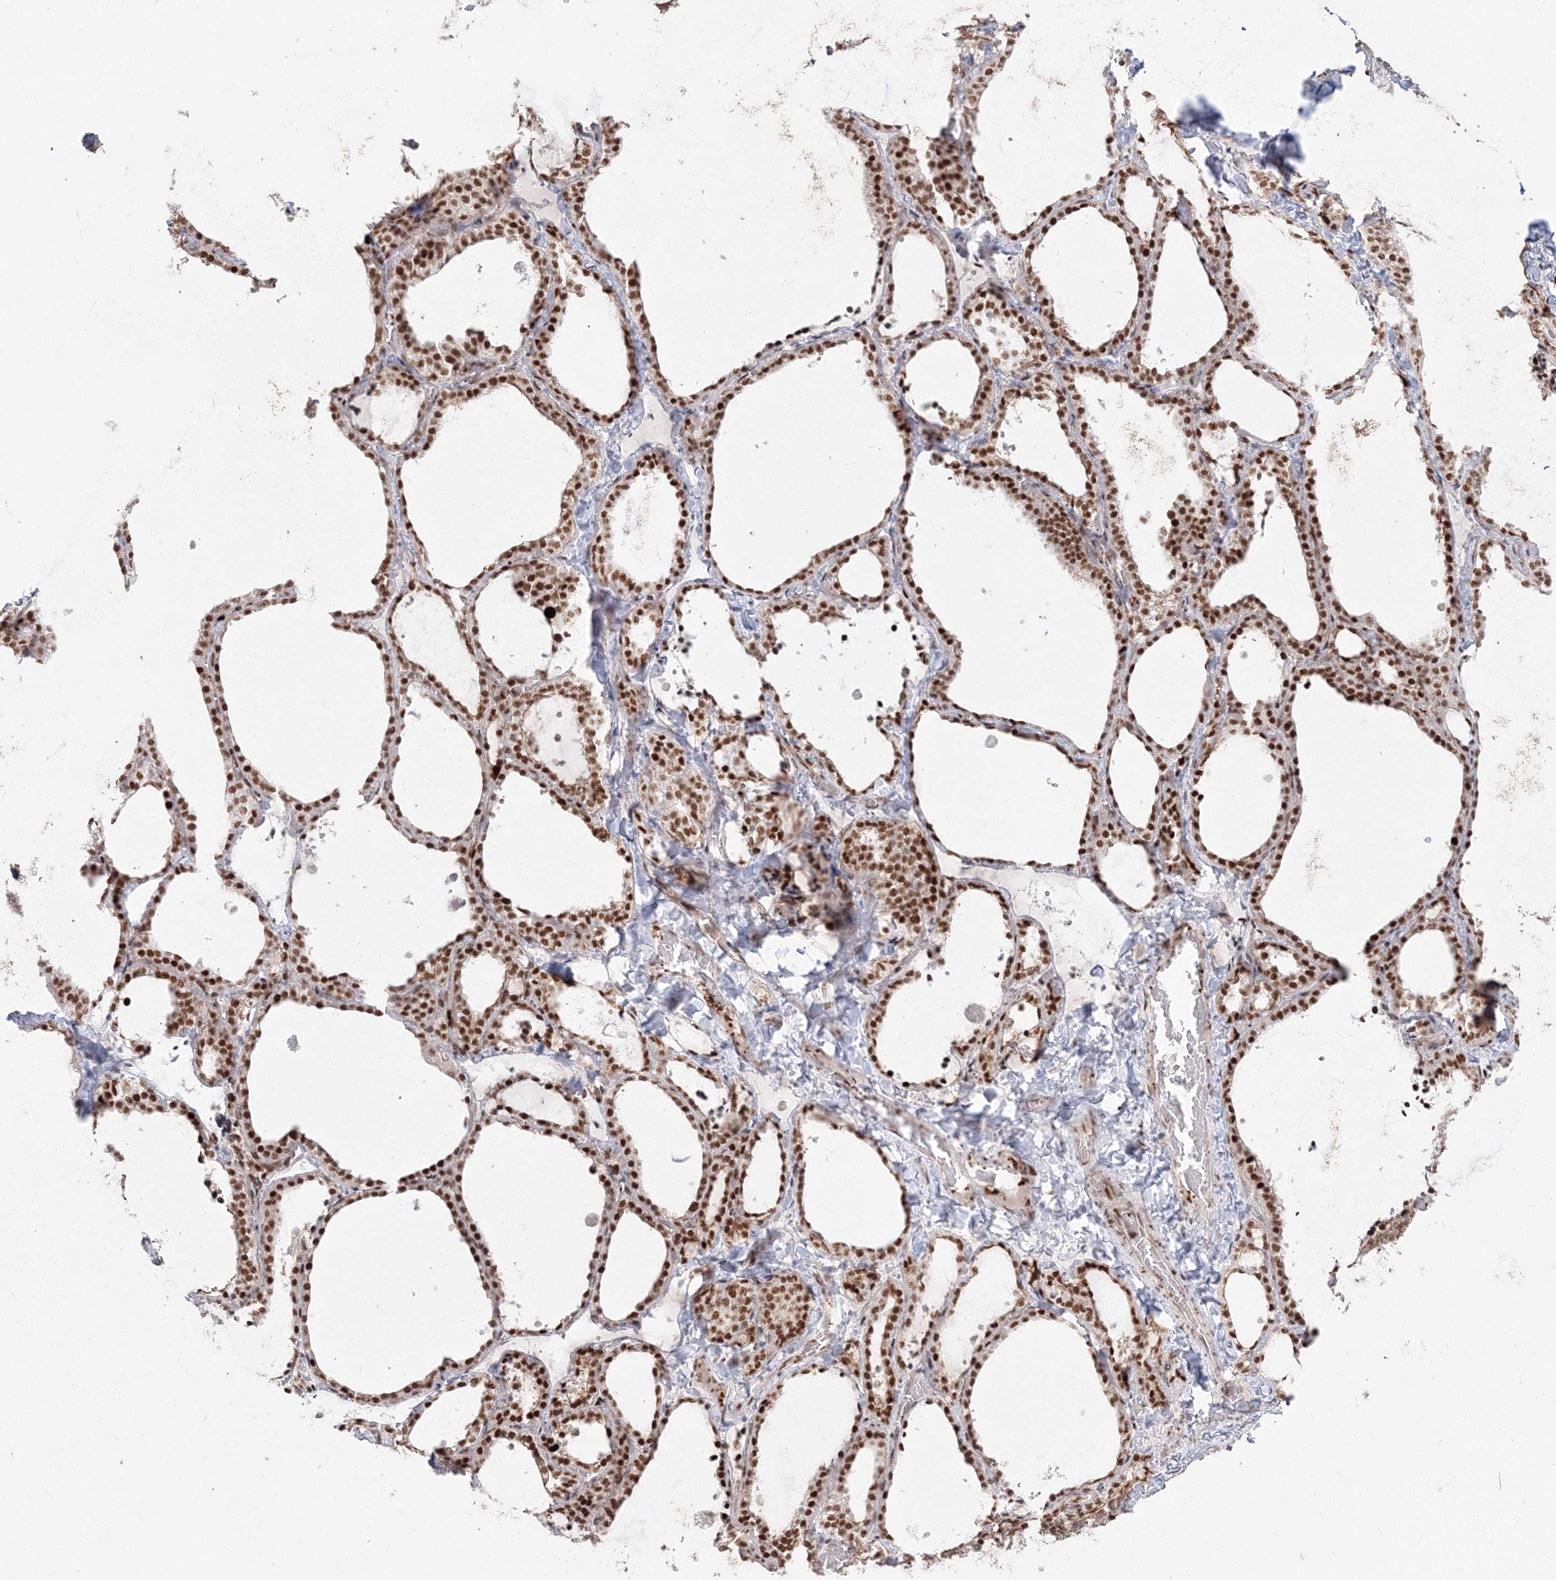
{"staining": {"intensity": "strong", "quantity": ">75%", "location": "nuclear"}, "tissue": "thyroid gland", "cell_type": "Glandular cells", "image_type": "normal", "snomed": [{"axis": "morphology", "description": "Normal tissue, NOS"}, {"axis": "topography", "description": "Thyroid gland"}], "caption": "Protein positivity by immunohistochemistry demonstrates strong nuclear staining in about >75% of glandular cells in benign thyroid gland.", "gene": "LIG1", "patient": {"sex": "female", "age": 22}}